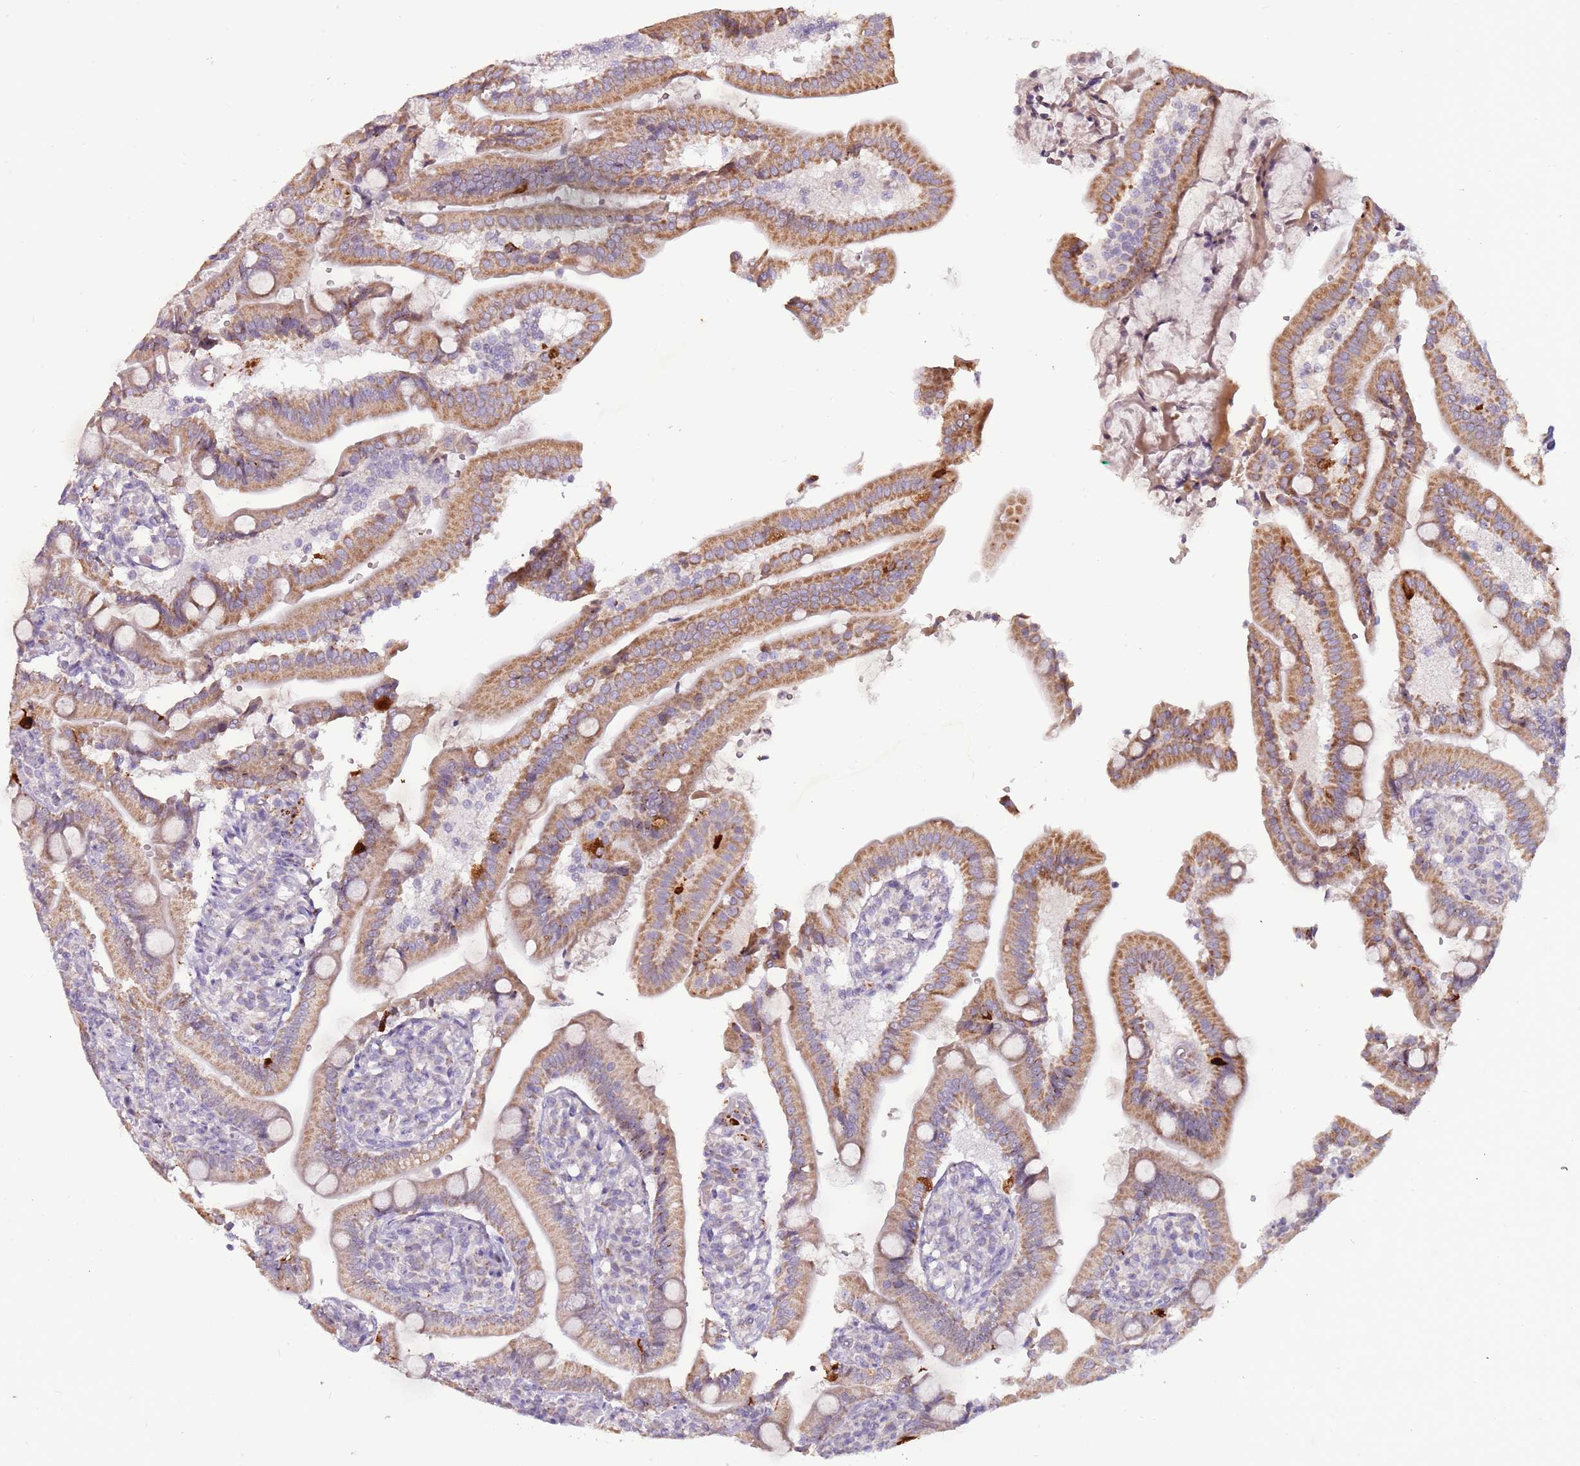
{"staining": {"intensity": "moderate", "quantity": ">75%", "location": "cytoplasmic/membranous"}, "tissue": "duodenum", "cell_type": "Glandular cells", "image_type": "normal", "snomed": [{"axis": "morphology", "description": "Normal tissue, NOS"}, {"axis": "topography", "description": "Duodenum"}], "caption": "The immunohistochemical stain shows moderate cytoplasmic/membranous staining in glandular cells of benign duodenum. The protein of interest is stained brown, and the nuclei are stained in blue (DAB (3,3'-diaminobenzidine) IHC with brightfield microscopy, high magnification).", "gene": "SYS1", "patient": {"sex": "female", "age": 67}}